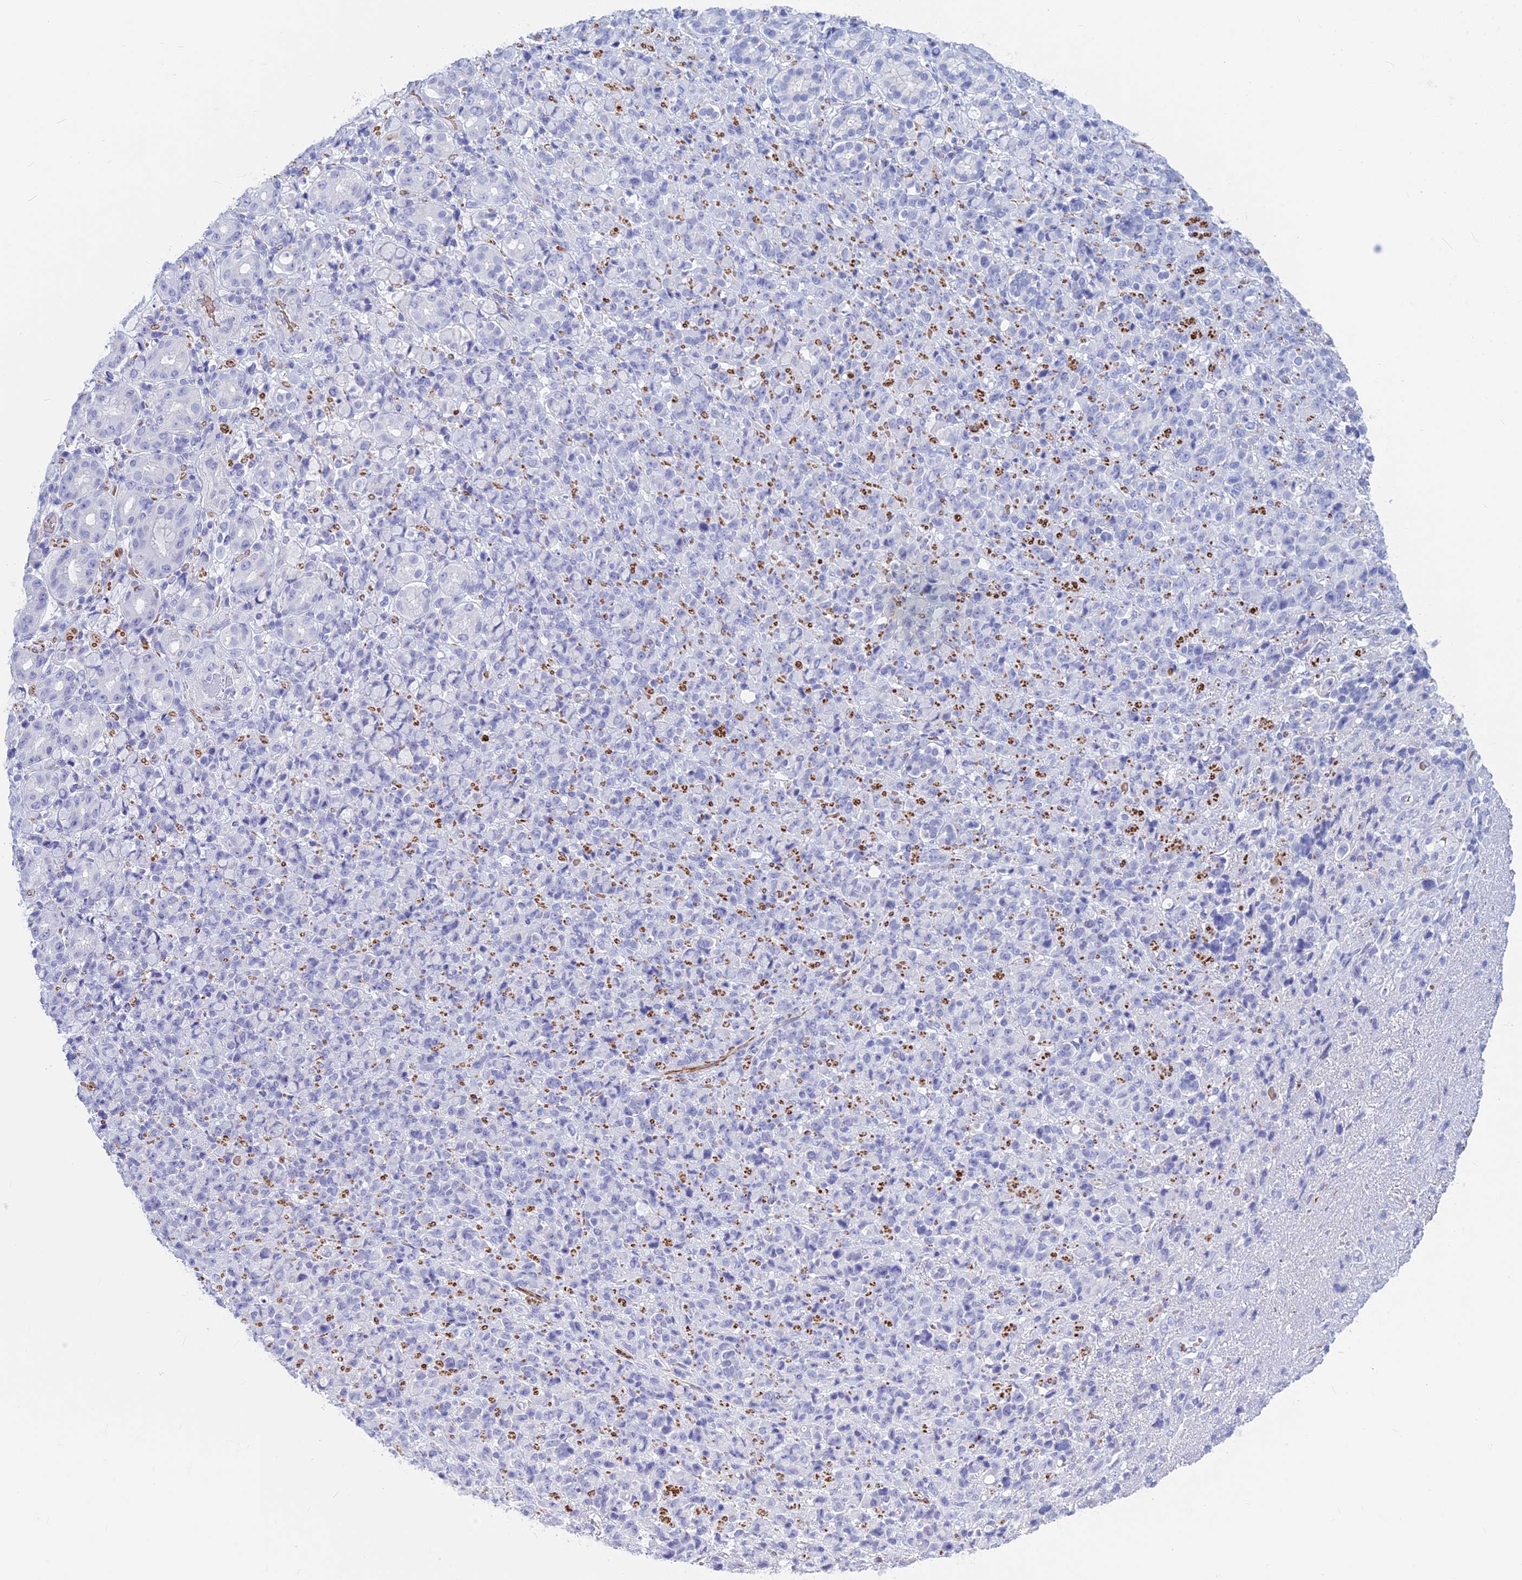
{"staining": {"intensity": "negative", "quantity": "none", "location": "none"}, "tissue": "stomach cancer", "cell_type": "Tumor cells", "image_type": "cancer", "snomed": [{"axis": "morphology", "description": "Normal tissue, NOS"}, {"axis": "morphology", "description": "Adenocarcinoma, NOS"}, {"axis": "topography", "description": "Stomach"}], "caption": "Photomicrograph shows no significant protein staining in tumor cells of stomach cancer (adenocarcinoma).", "gene": "GAPDHS", "patient": {"sex": "female", "age": 79}}